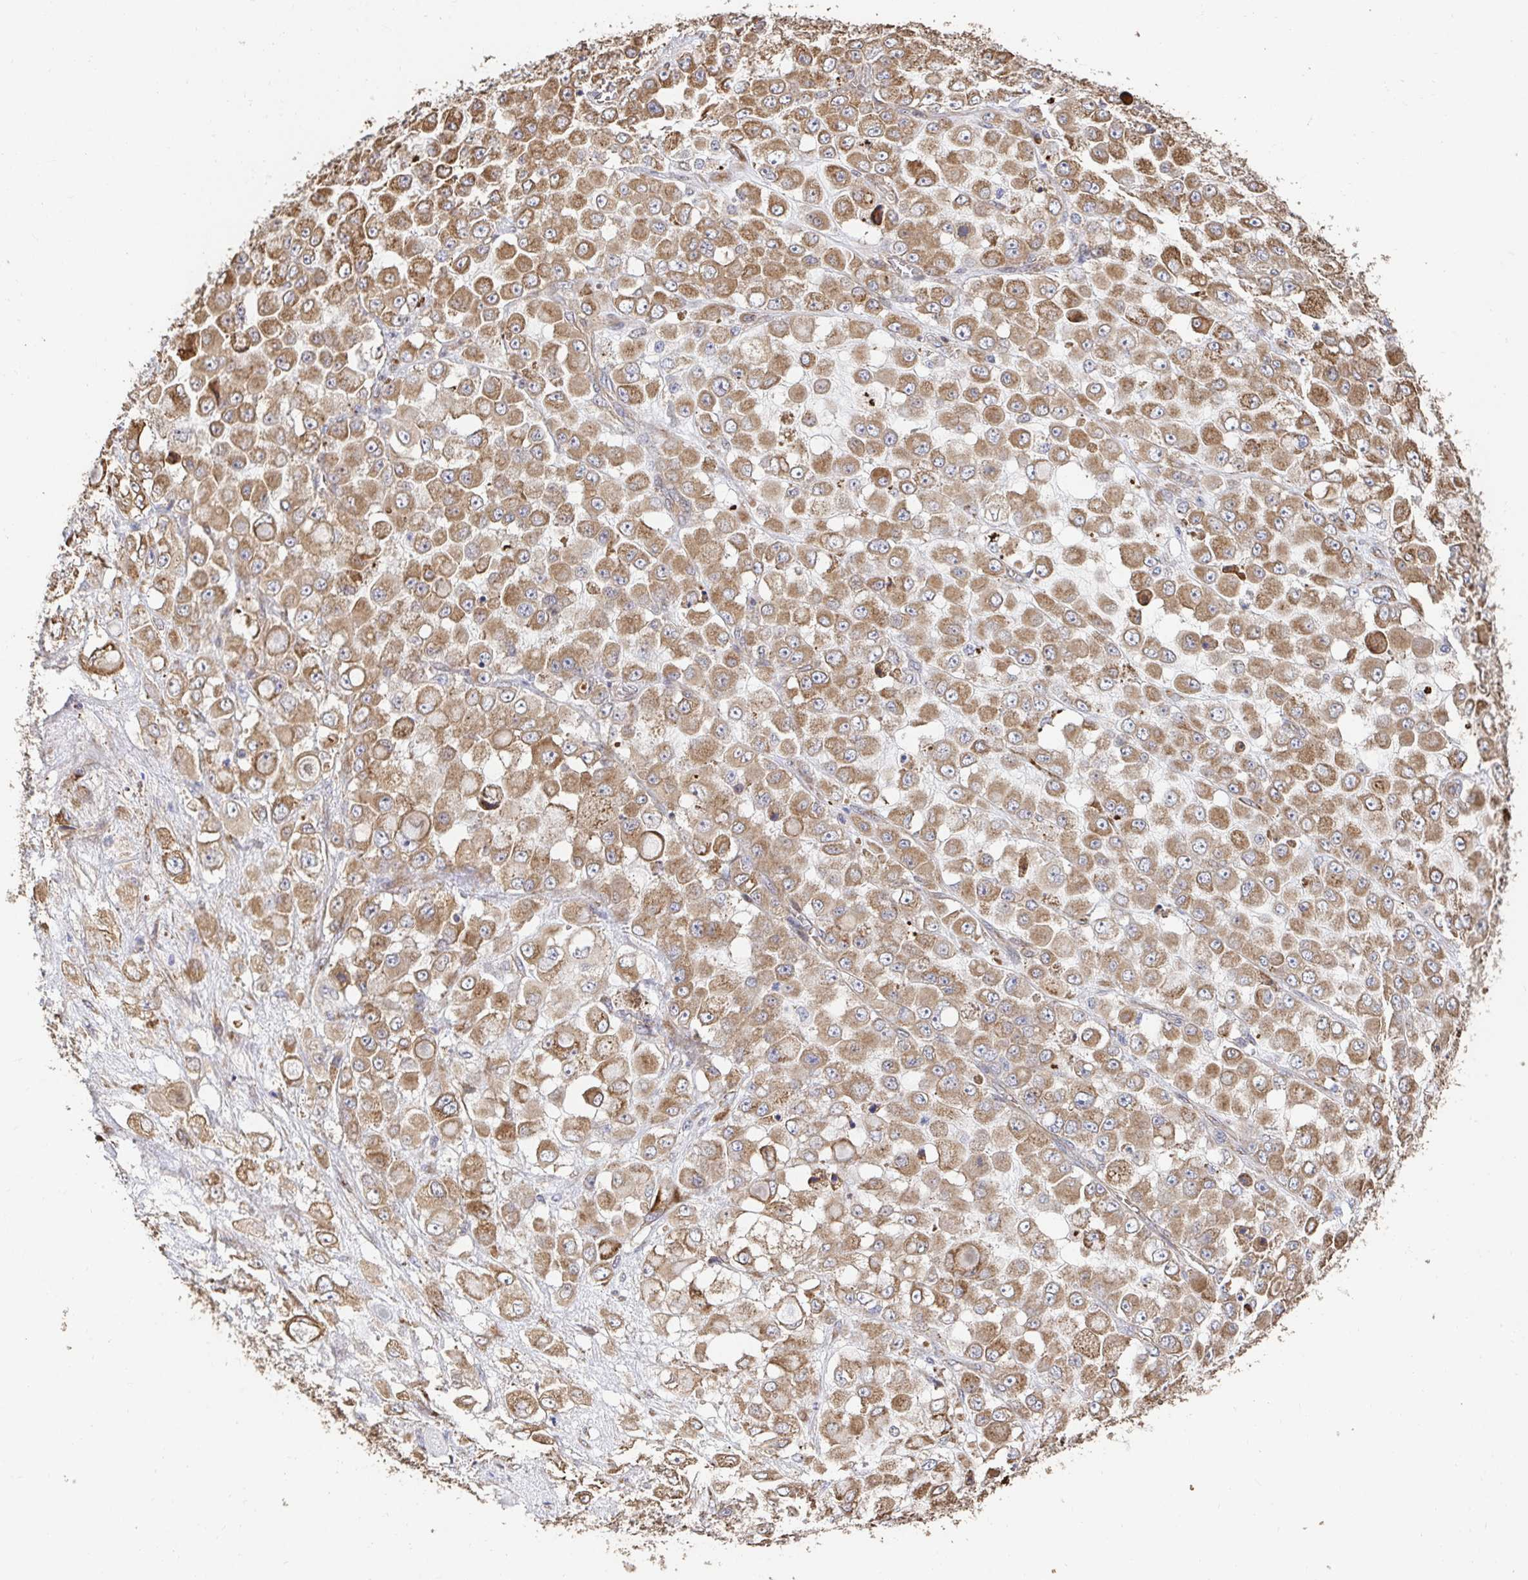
{"staining": {"intensity": "moderate", "quantity": ">75%", "location": "cytoplasmic/membranous"}, "tissue": "stomach cancer", "cell_type": "Tumor cells", "image_type": "cancer", "snomed": [{"axis": "morphology", "description": "Adenocarcinoma, NOS"}, {"axis": "topography", "description": "Stomach"}], "caption": "IHC (DAB (3,3'-diaminobenzidine)) staining of human stomach cancer reveals moderate cytoplasmic/membranous protein positivity in approximately >75% of tumor cells. The protein is shown in brown color, while the nuclei are stained blue.", "gene": "APBB1", "patient": {"sex": "female", "age": 76}}